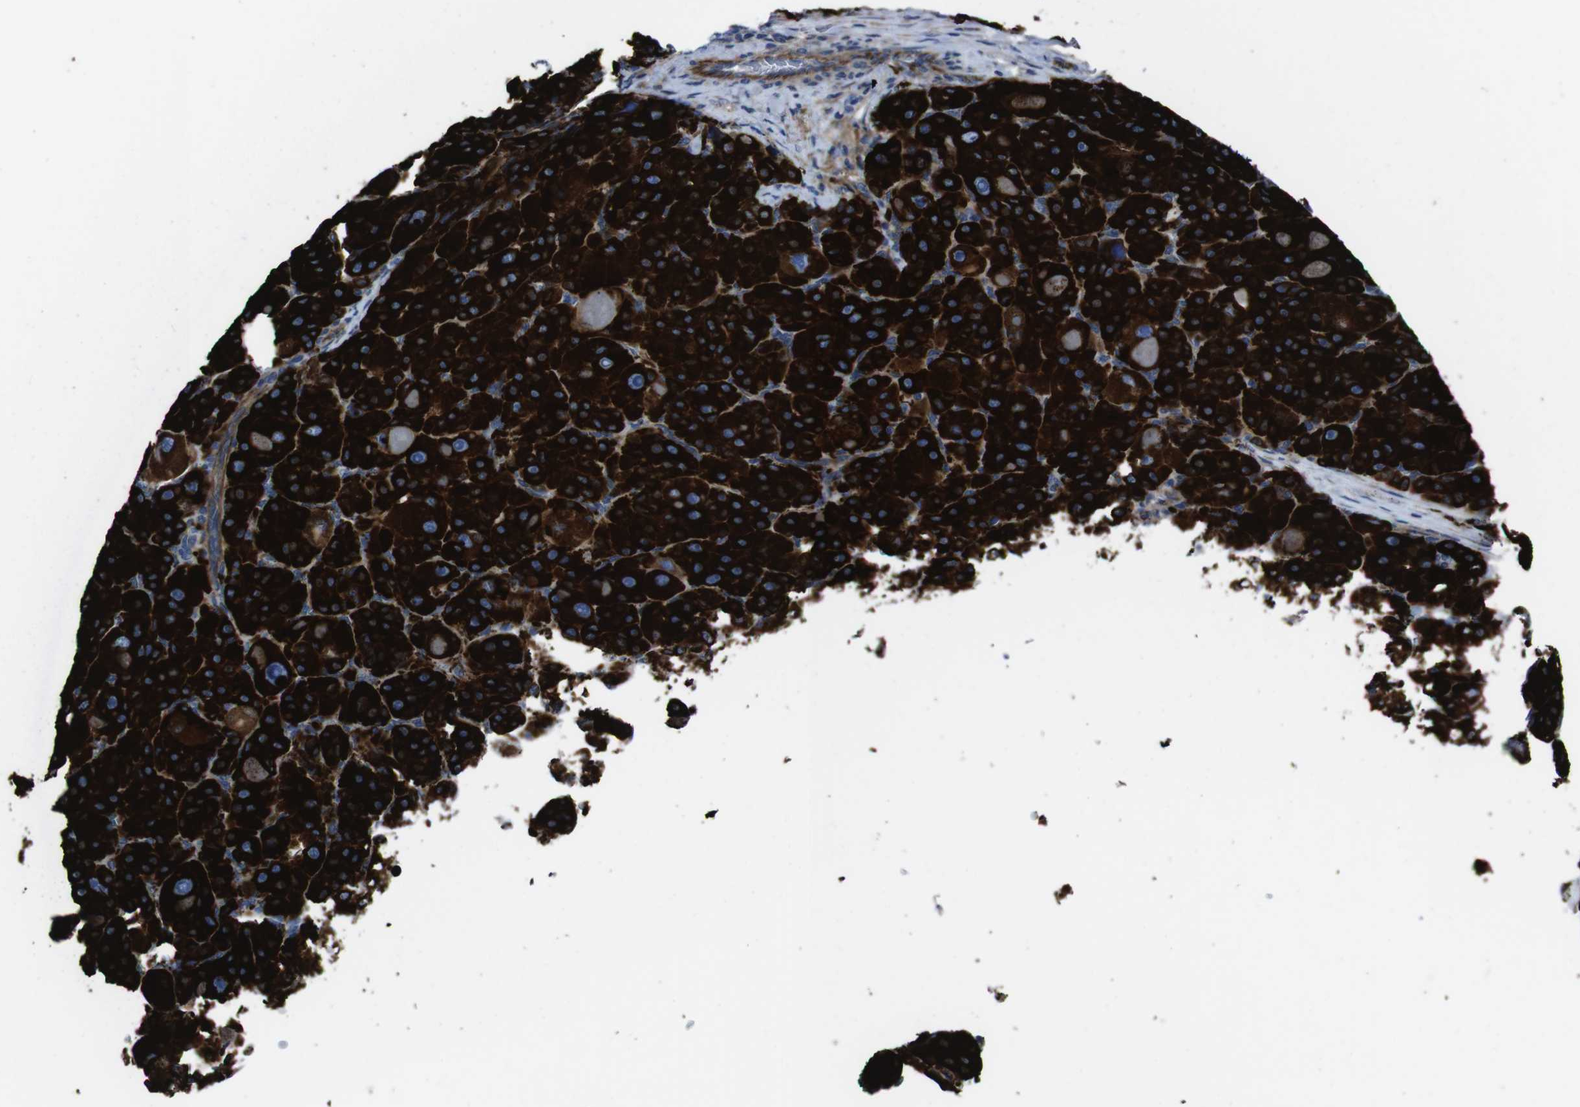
{"staining": {"intensity": "strong", "quantity": ">75%", "location": "cytoplasmic/membranous"}, "tissue": "liver cancer", "cell_type": "Tumor cells", "image_type": "cancer", "snomed": [{"axis": "morphology", "description": "Carcinoma, Hepatocellular, NOS"}, {"axis": "topography", "description": "Liver"}], "caption": "Immunohistochemistry (IHC) histopathology image of neoplastic tissue: human liver cancer (hepatocellular carcinoma) stained using immunohistochemistry displays high levels of strong protein expression localized specifically in the cytoplasmic/membranous of tumor cells, appearing as a cytoplasmic/membranous brown color.", "gene": "NUMB", "patient": {"sex": "male", "age": 76}}